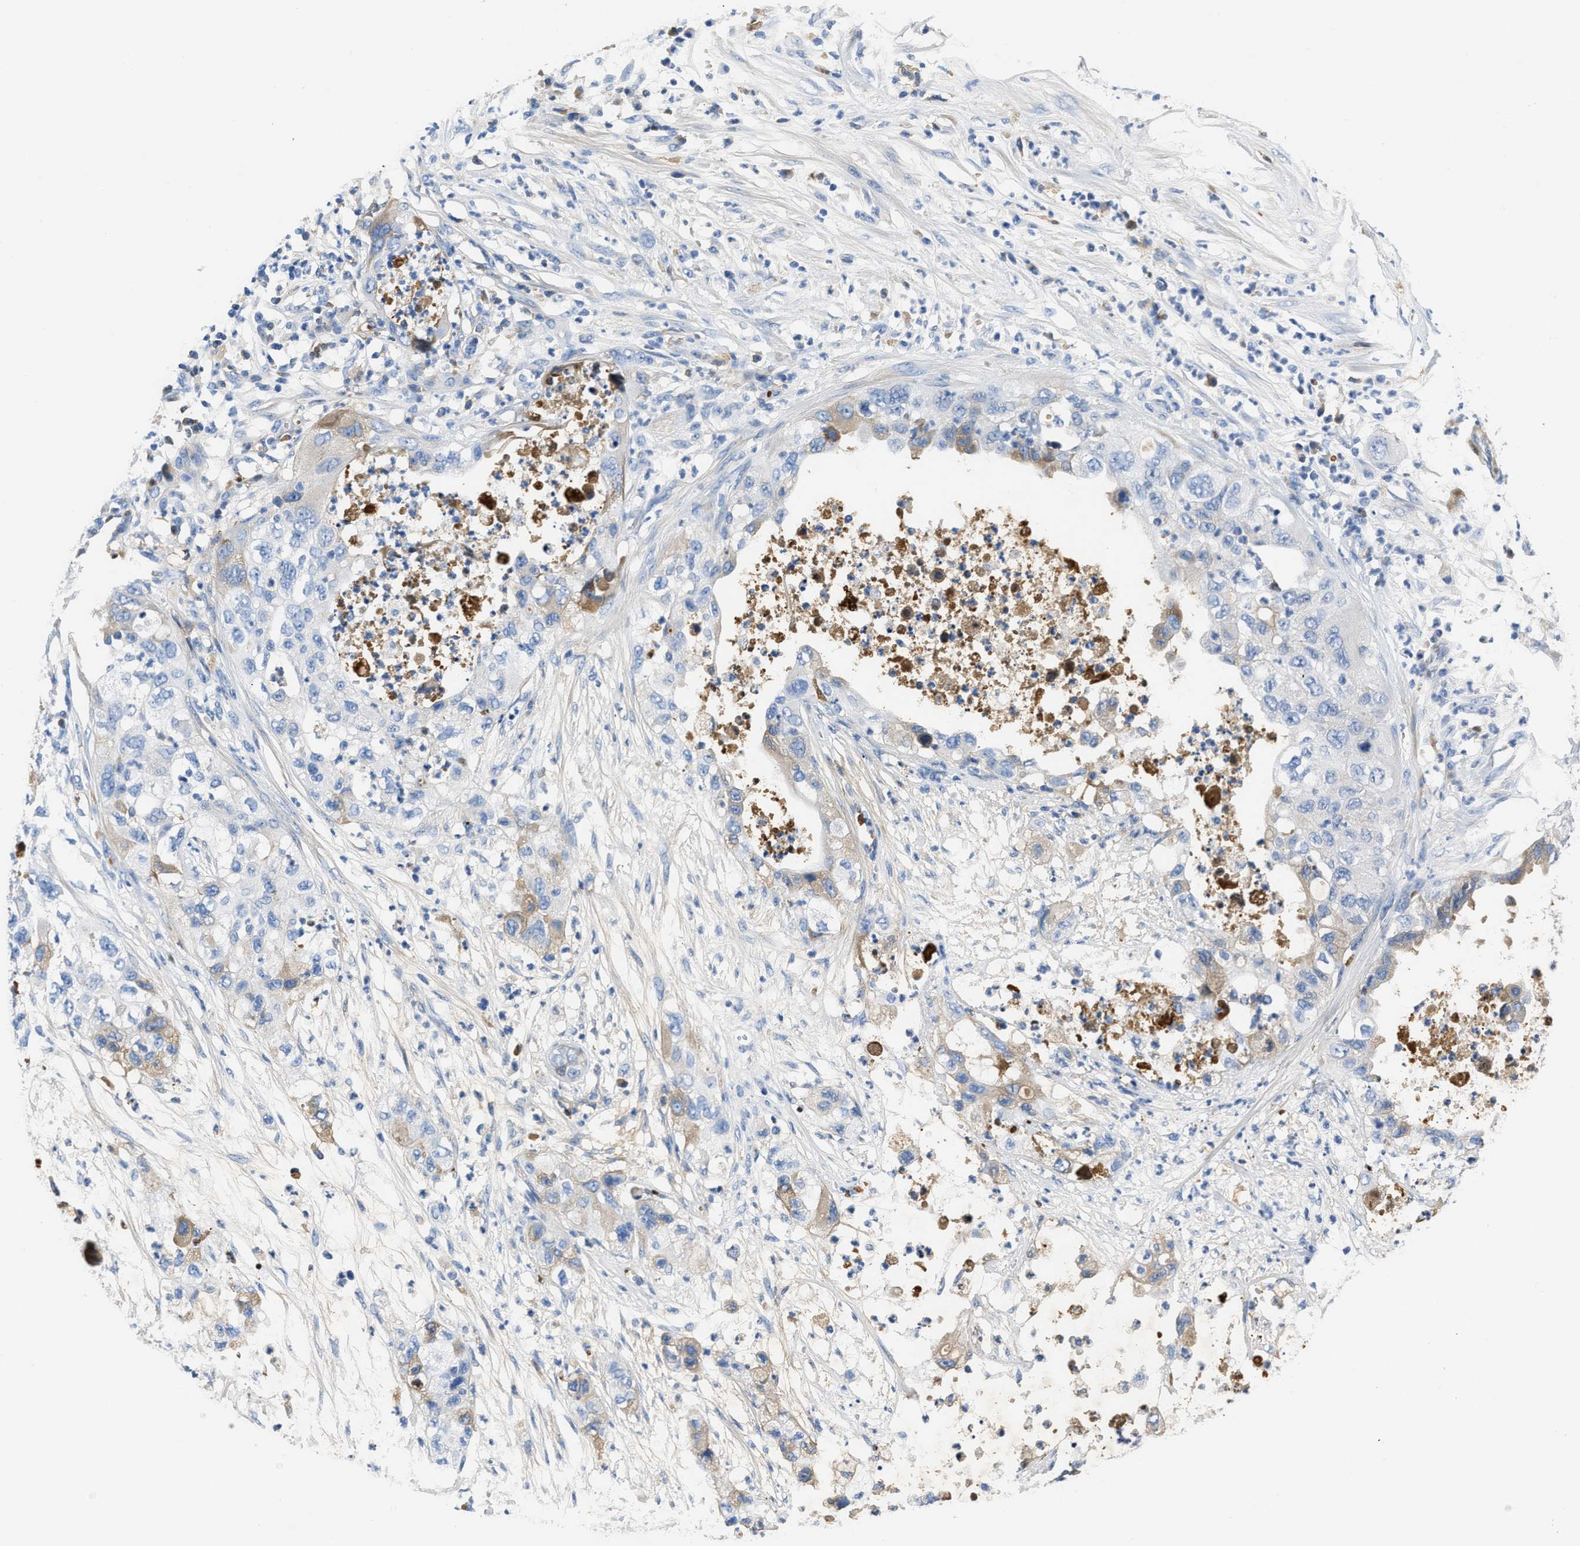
{"staining": {"intensity": "weak", "quantity": "25%-75%", "location": "cytoplasmic/membranous"}, "tissue": "pancreatic cancer", "cell_type": "Tumor cells", "image_type": "cancer", "snomed": [{"axis": "morphology", "description": "Adenocarcinoma, NOS"}, {"axis": "topography", "description": "Pancreas"}], "caption": "Weak cytoplasmic/membranous expression for a protein is appreciated in about 25%-75% of tumor cells of pancreatic cancer using IHC.", "gene": "GC", "patient": {"sex": "female", "age": 78}}